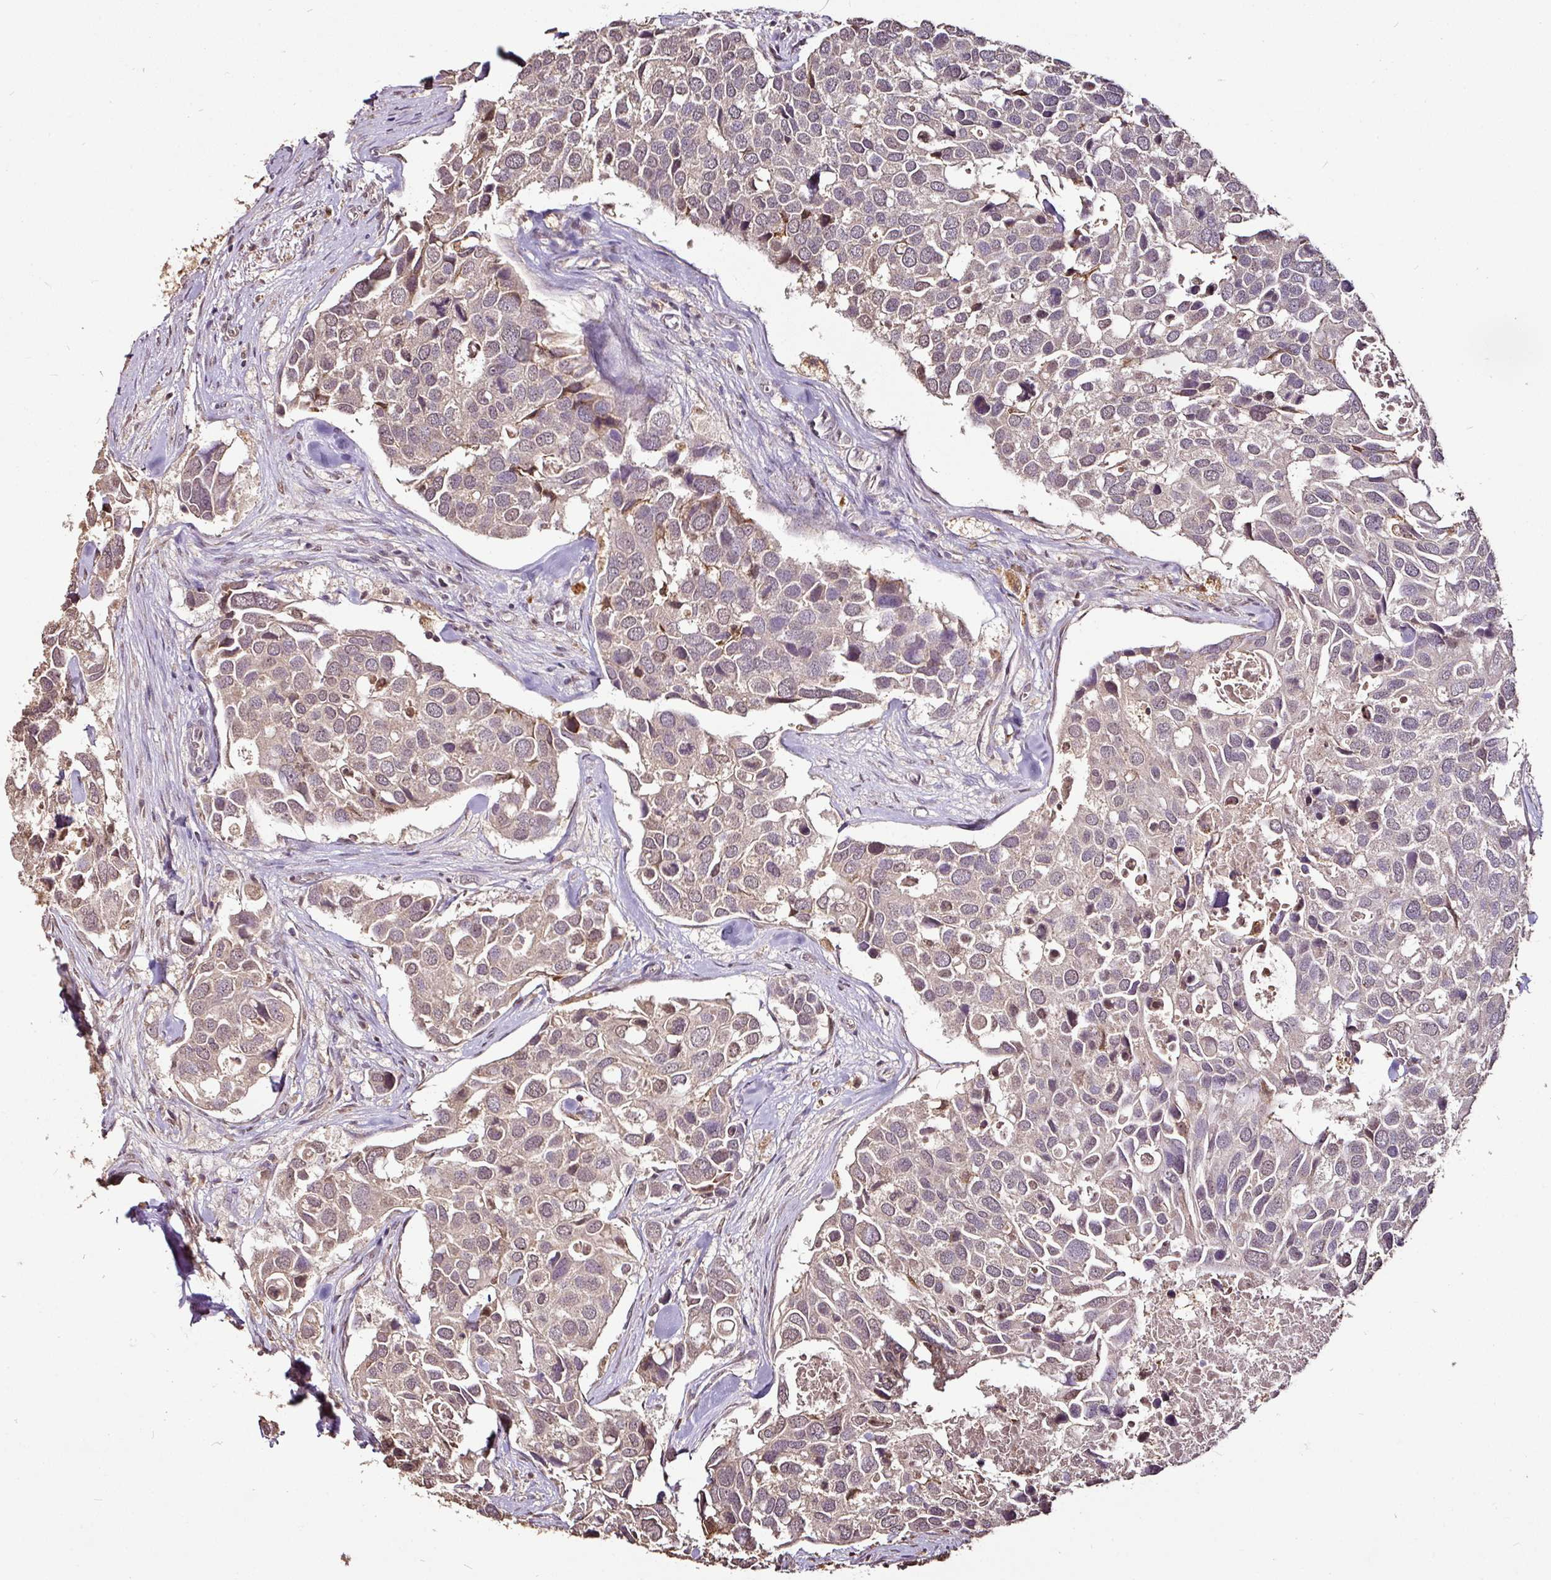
{"staining": {"intensity": "weak", "quantity": "25%-75%", "location": "nuclear"}, "tissue": "breast cancer", "cell_type": "Tumor cells", "image_type": "cancer", "snomed": [{"axis": "morphology", "description": "Duct carcinoma"}, {"axis": "topography", "description": "Breast"}], "caption": "Breast infiltrating ductal carcinoma stained for a protein (brown) shows weak nuclear positive staining in approximately 25%-75% of tumor cells.", "gene": "RPL38", "patient": {"sex": "female", "age": 83}}